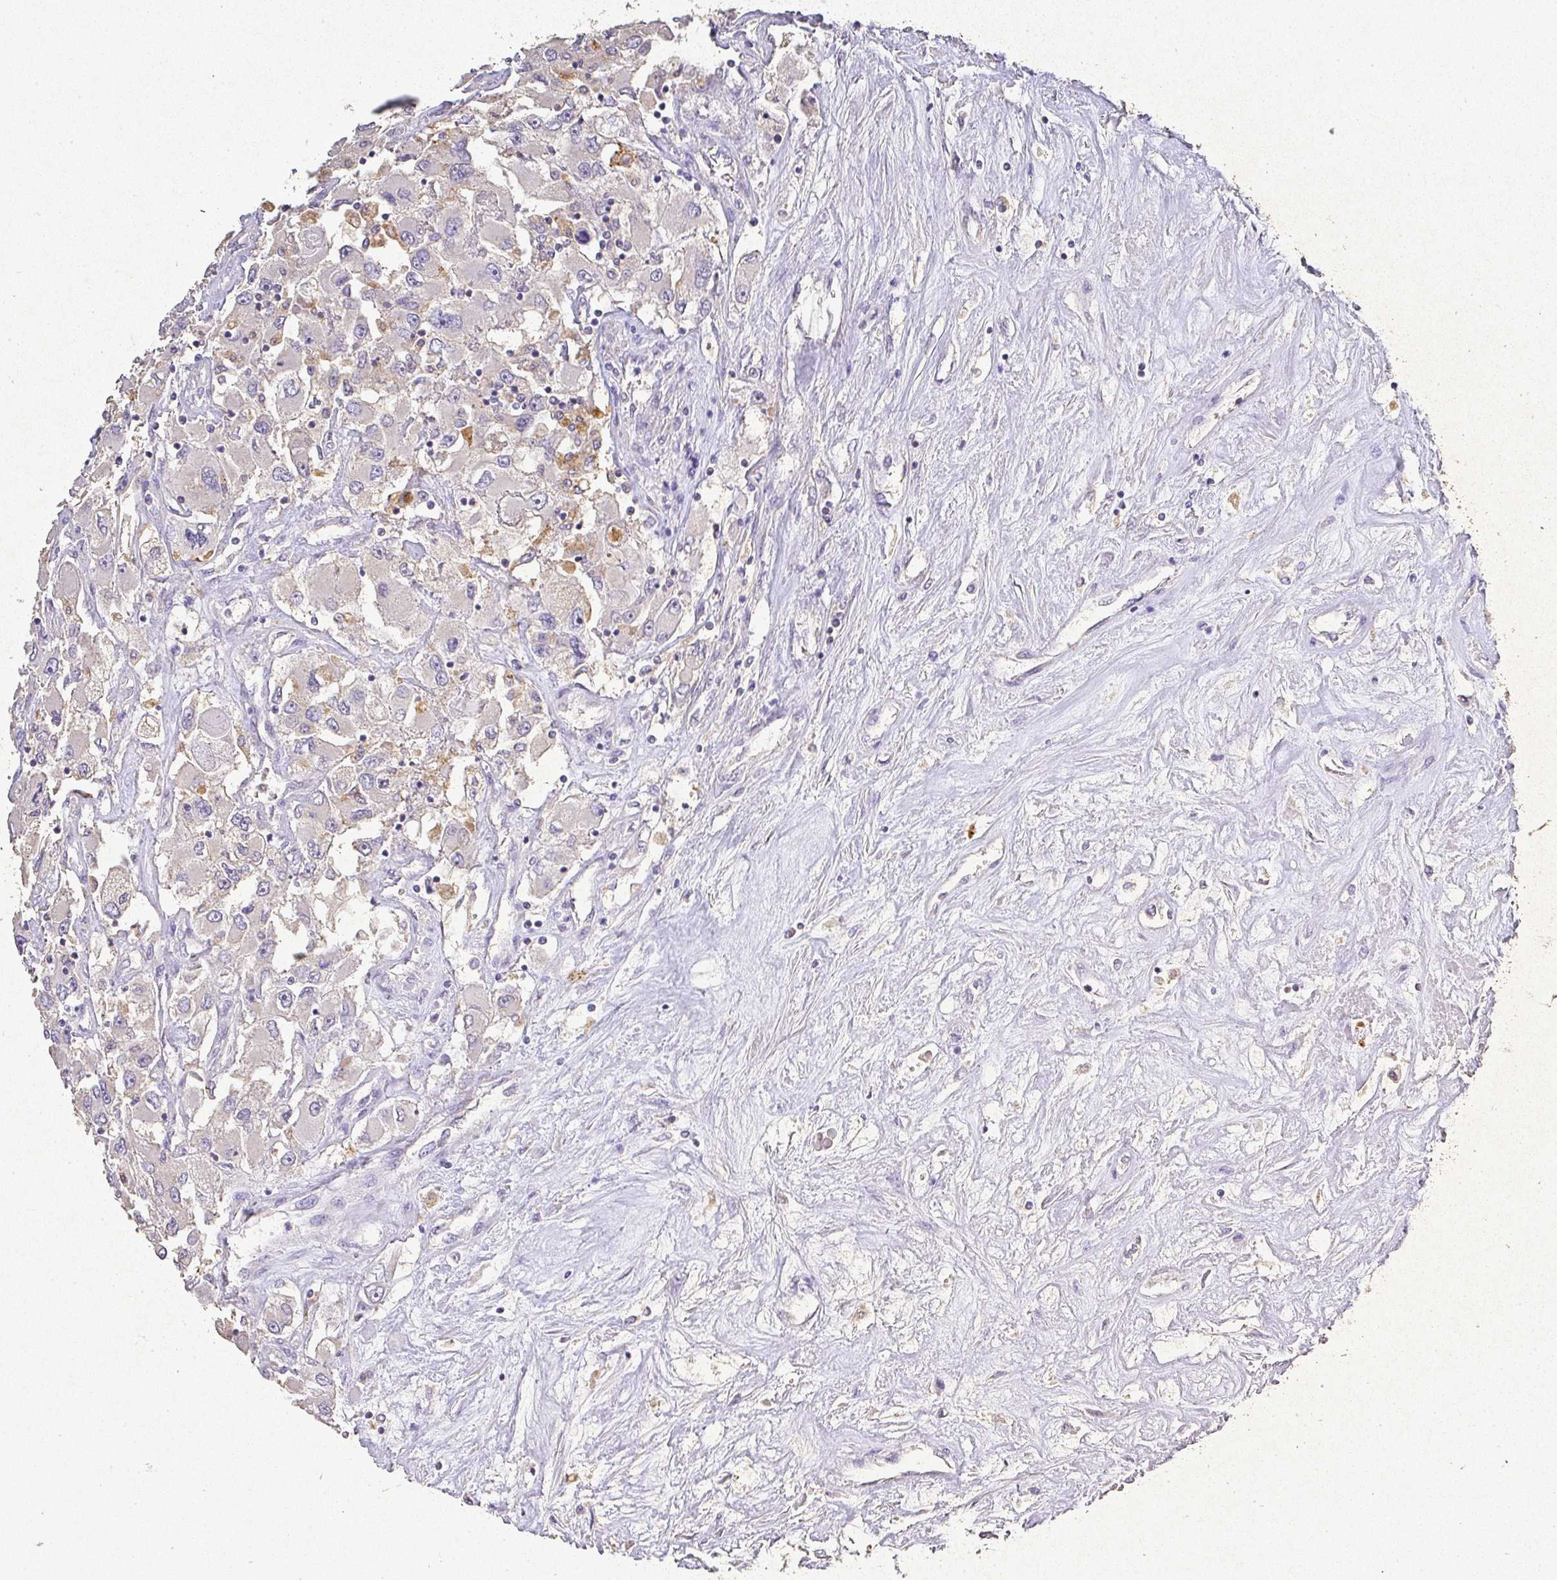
{"staining": {"intensity": "negative", "quantity": "none", "location": "none"}, "tissue": "renal cancer", "cell_type": "Tumor cells", "image_type": "cancer", "snomed": [{"axis": "morphology", "description": "Adenocarcinoma, NOS"}, {"axis": "topography", "description": "Kidney"}], "caption": "The IHC image has no significant expression in tumor cells of renal adenocarcinoma tissue. (Stains: DAB (3,3'-diaminobenzidine) immunohistochemistry with hematoxylin counter stain, Microscopy: brightfield microscopy at high magnification).", "gene": "RPS2", "patient": {"sex": "female", "age": 52}}